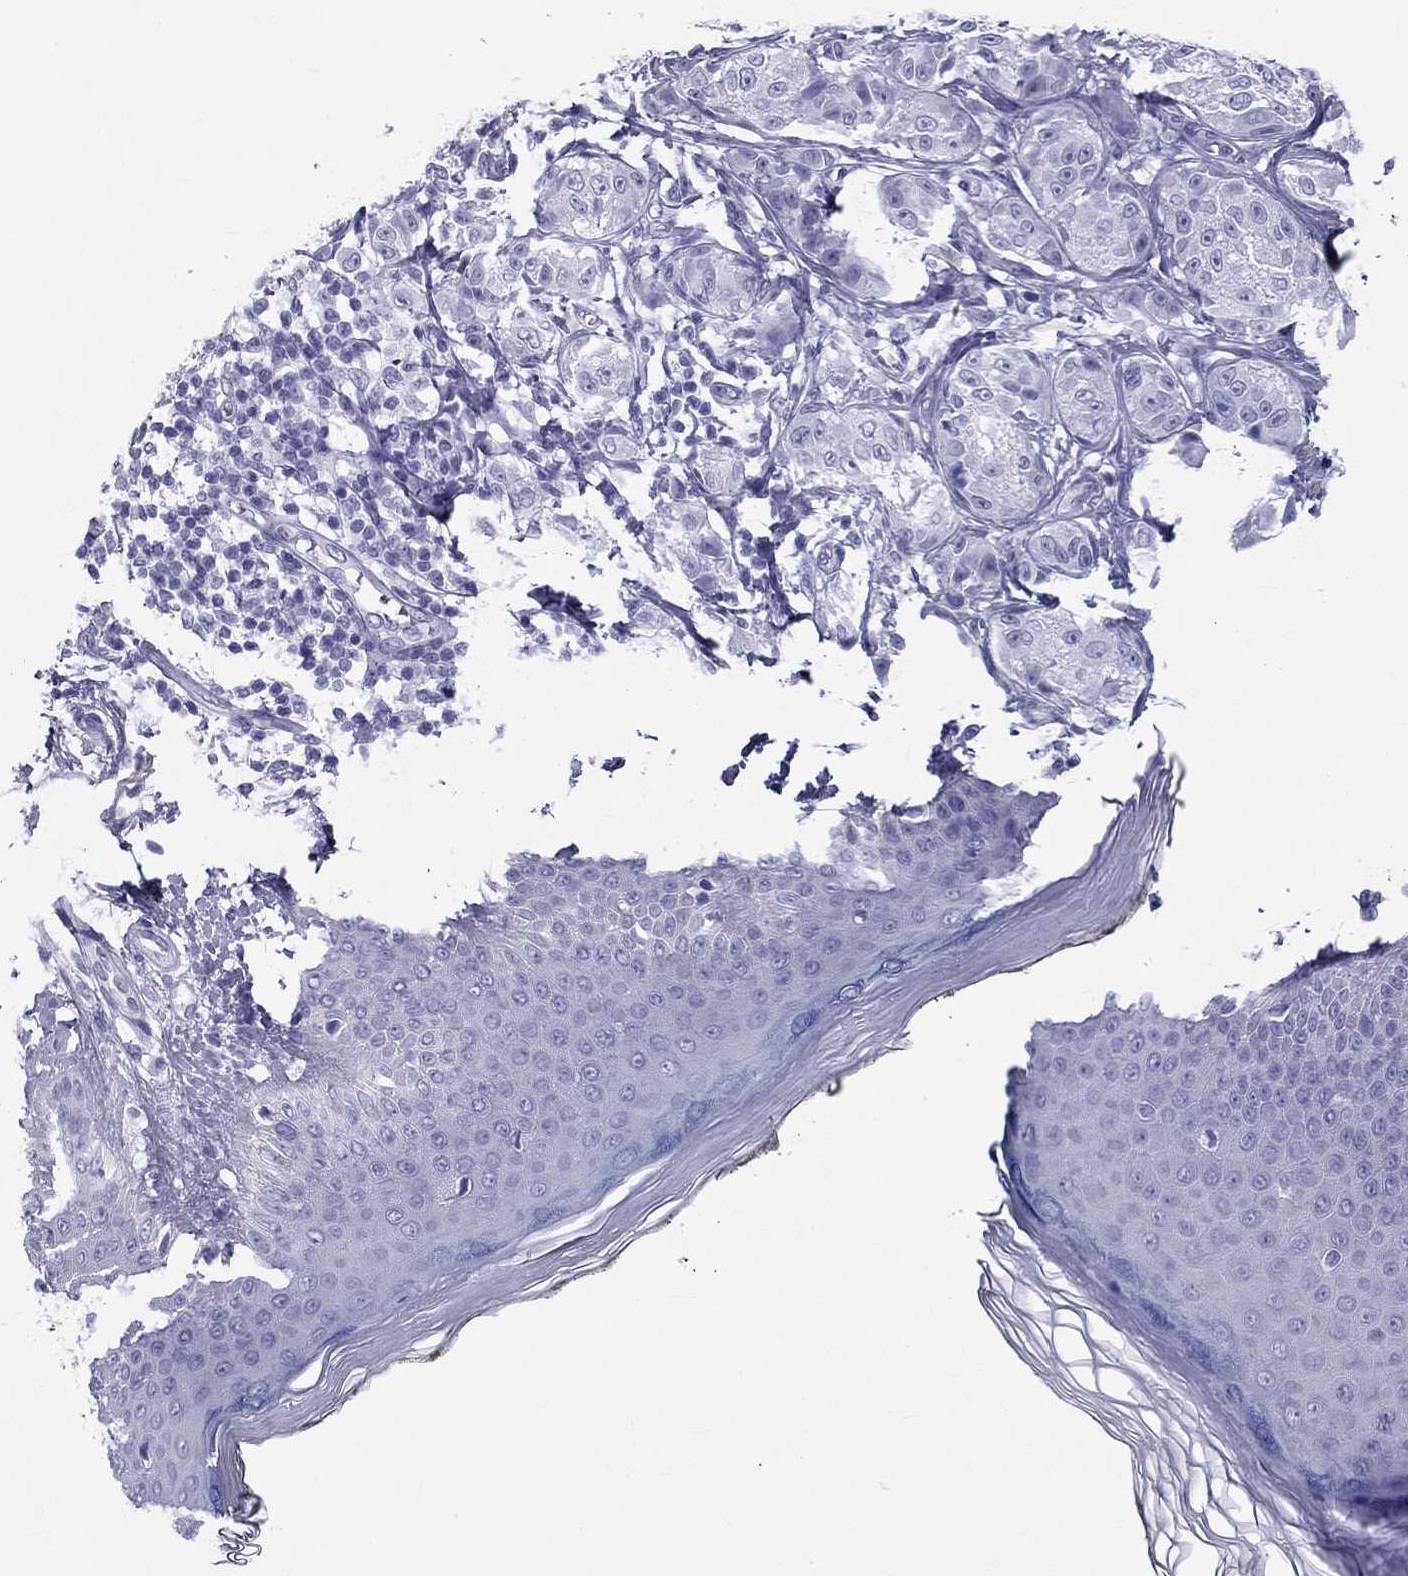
{"staining": {"intensity": "negative", "quantity": "none", "location": "none"}, "tissue": "melanoma", "cell_type": "Tumor cells", "image_type": "cancer", "snomed": [{"axis": "morphology", "description": "Malignant melanoma, NOS"}, {"axis": "topography", "description": "Skin"}], "caption": "This is a photomicrograph of immunohistochemistry staining of melanoma, which shows no positivity in tumor cells.", "gene": "DNALI1", "patient": {"sex": "male", "age": 61}}